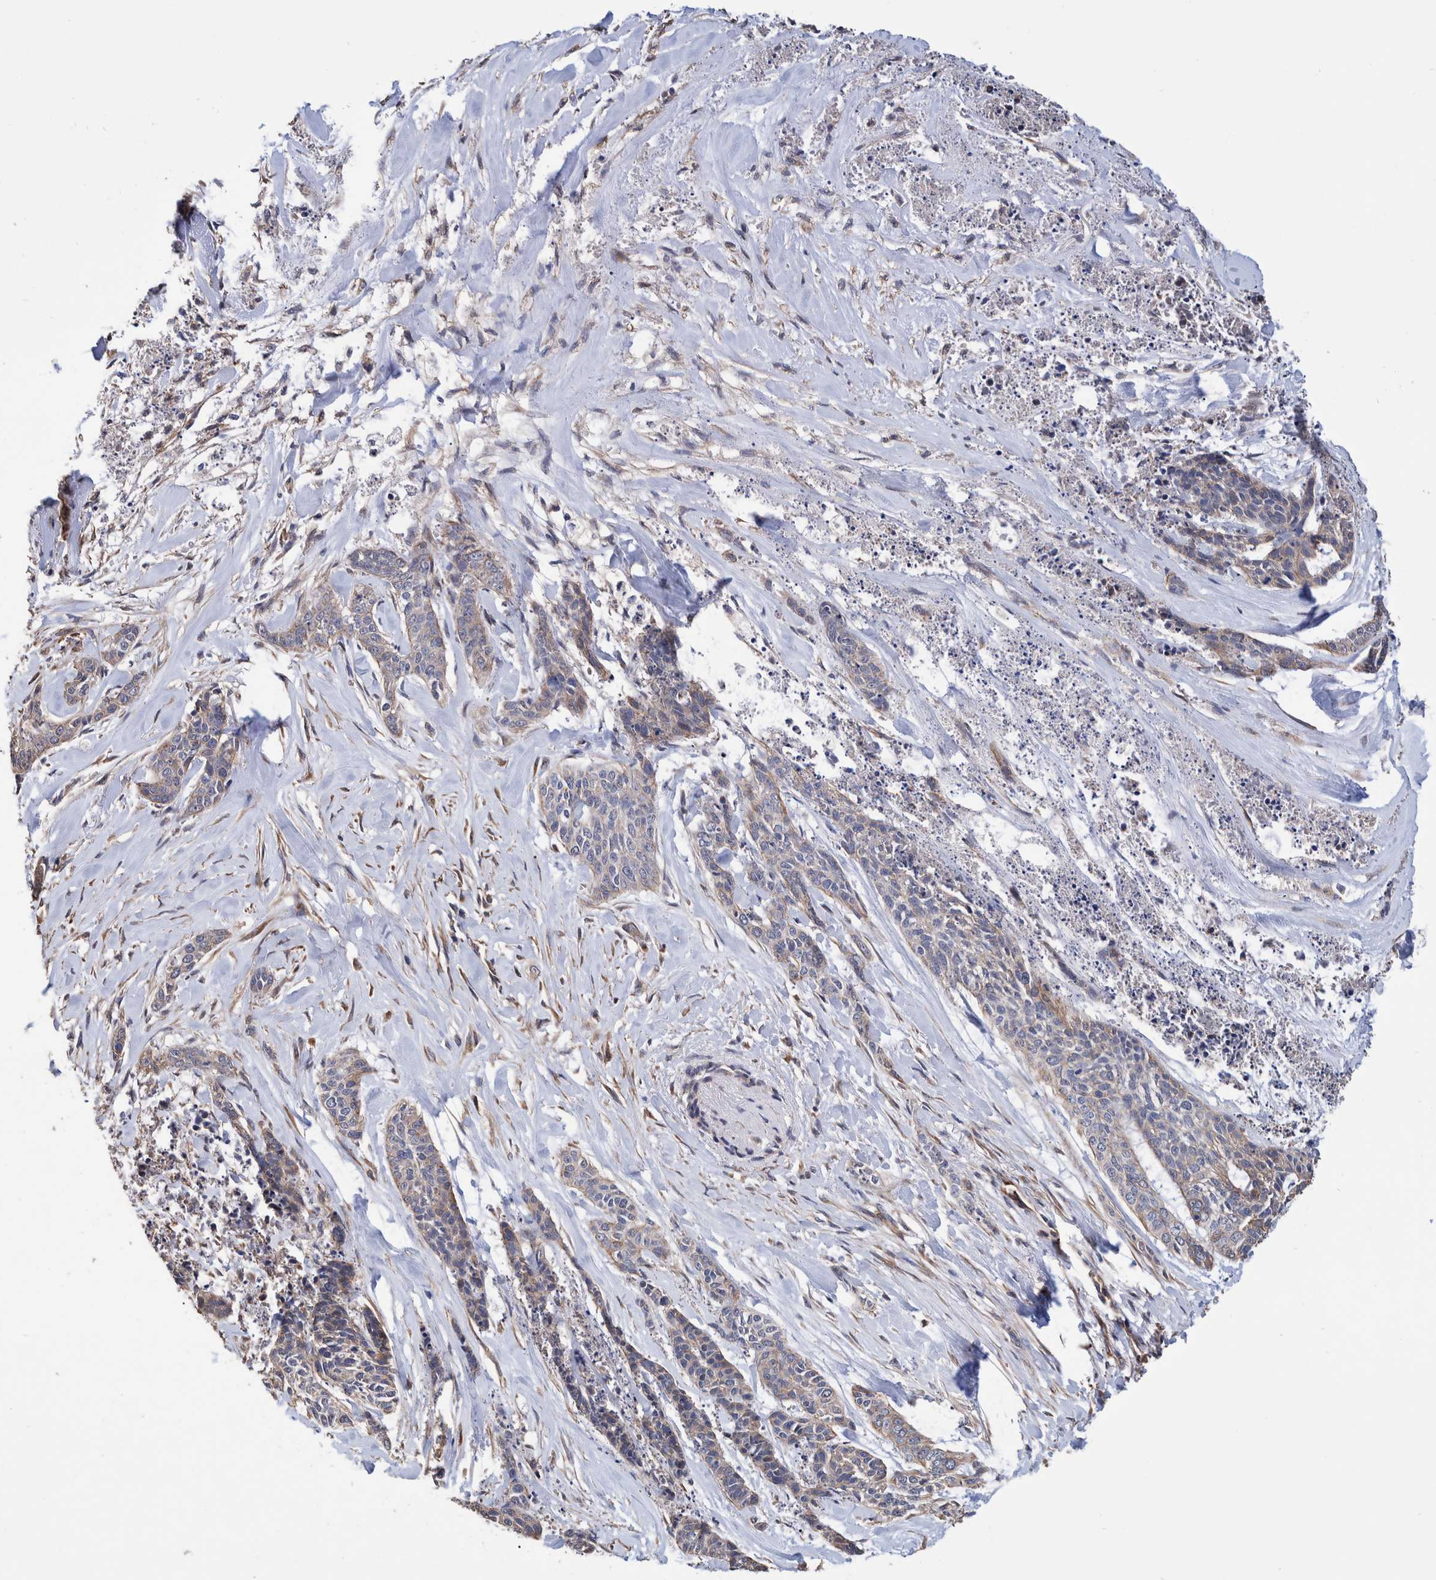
{"staining": {"intensity": "weak", "quantity": "<25%", "location": "cytoplasmic/membranous"}, "tissue": "skin cancer", "cell_type": "Tumor cells", "image_type": "cancer", "snomed": [{"axis": "morphology", "description": "Basal cell carcinoma"}, {"axis": "topography", "description": "Skin"}], "caption": "Micrograph shows no protein staining in tumor cells of skin cancer tissue.", "gene": "SLC45A4", "patient": {"sex": "female", "age": 64}}